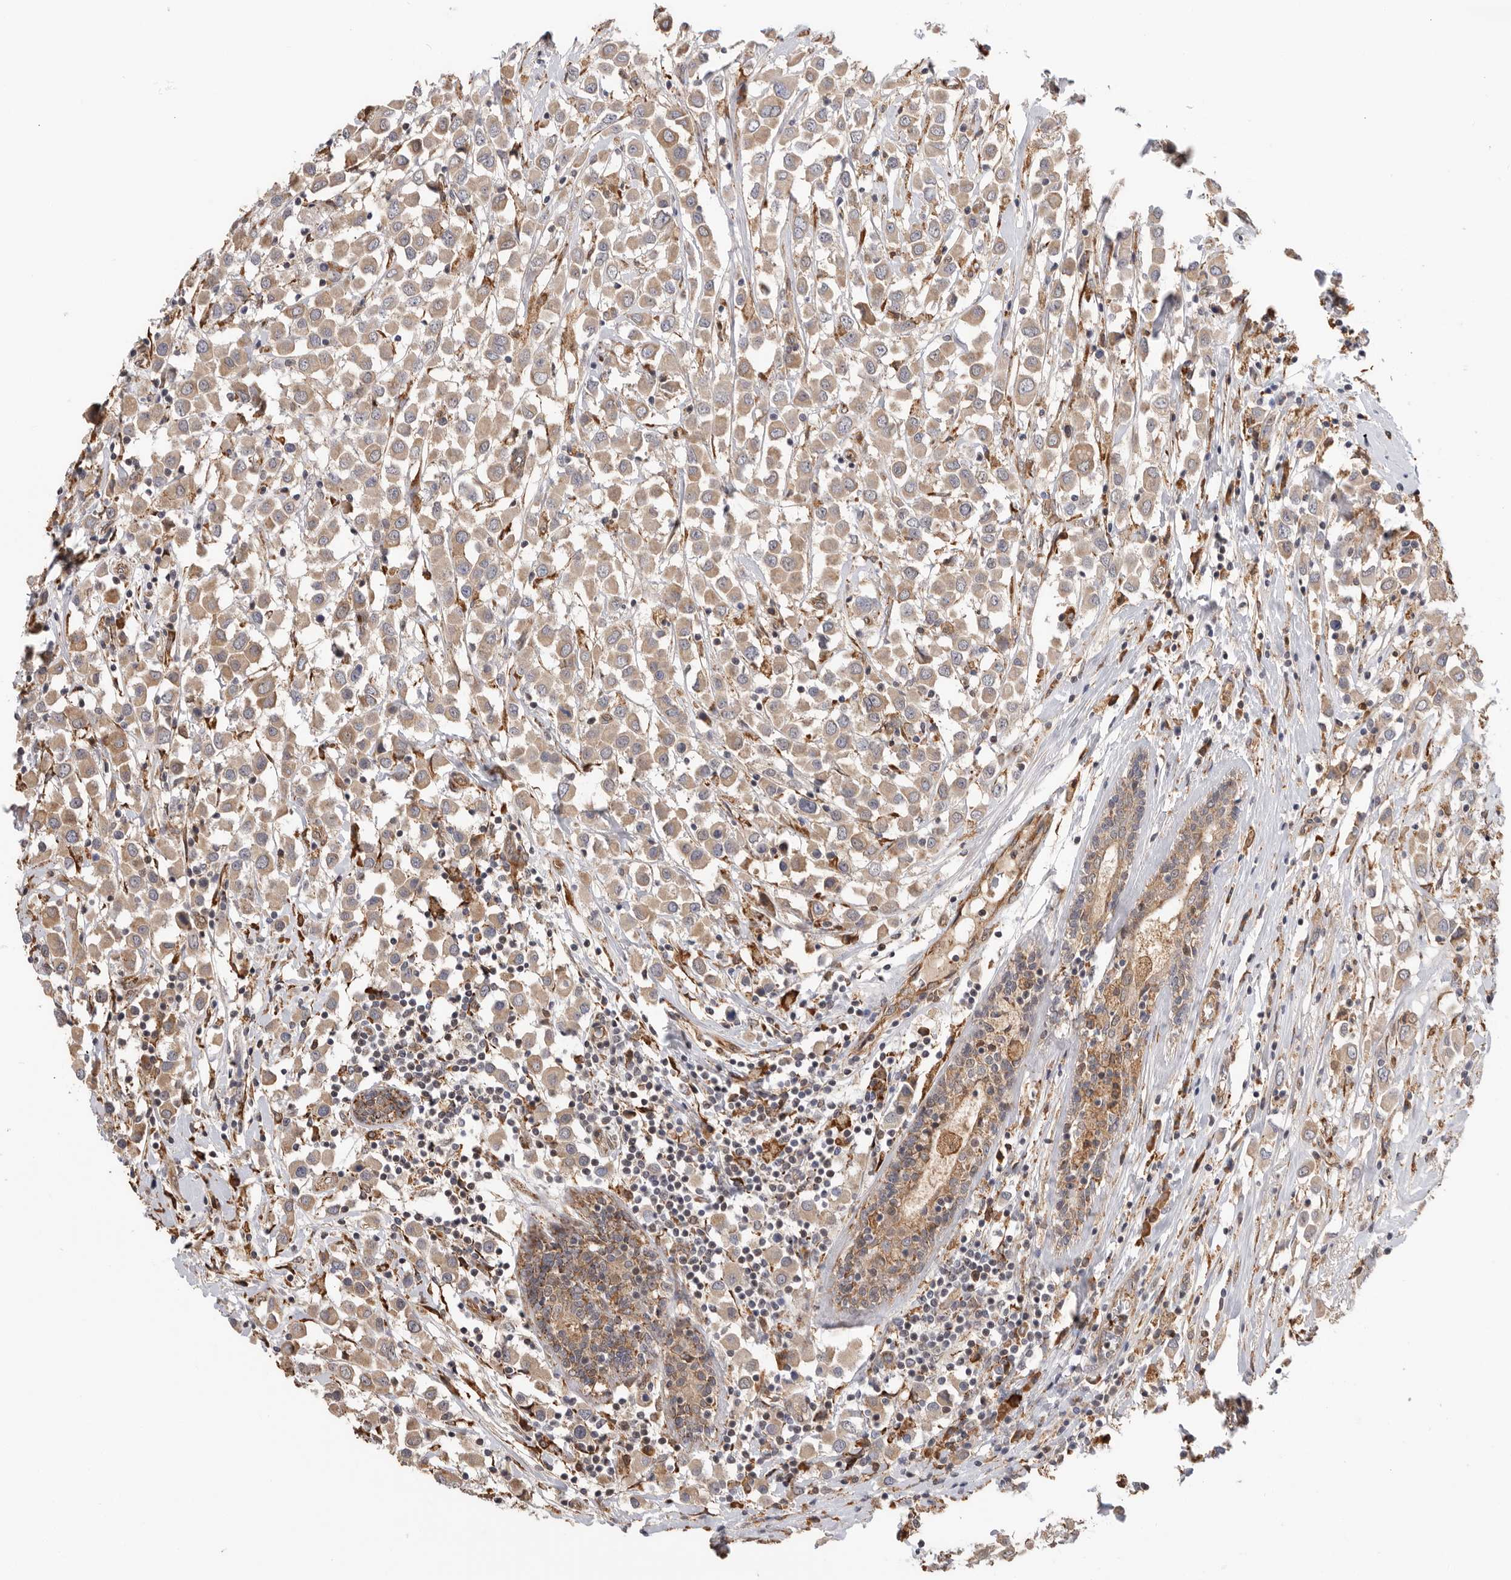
{"staining": {"intensity": "weak", "quantity": ">75%", "location": "cytoplasmic/membranous"}, "tissue": "breast cancer", "cell_type": "Tumor cells", "image_type": "cancer", "snomed": [{"axis": "morphology", "description": "Duct carcinoma"}, {"axis": "topography", "description": "Breast"}], "caption": "This photomicrograph shows immunohistochemistry (IHC) staining of human breast cancer, with low weak cytoplasmic/membranous positivity in approximately >75% of tumor cells.", "gene": "CDC42BPB", "patient": {"sex": "female", "age": 61}}